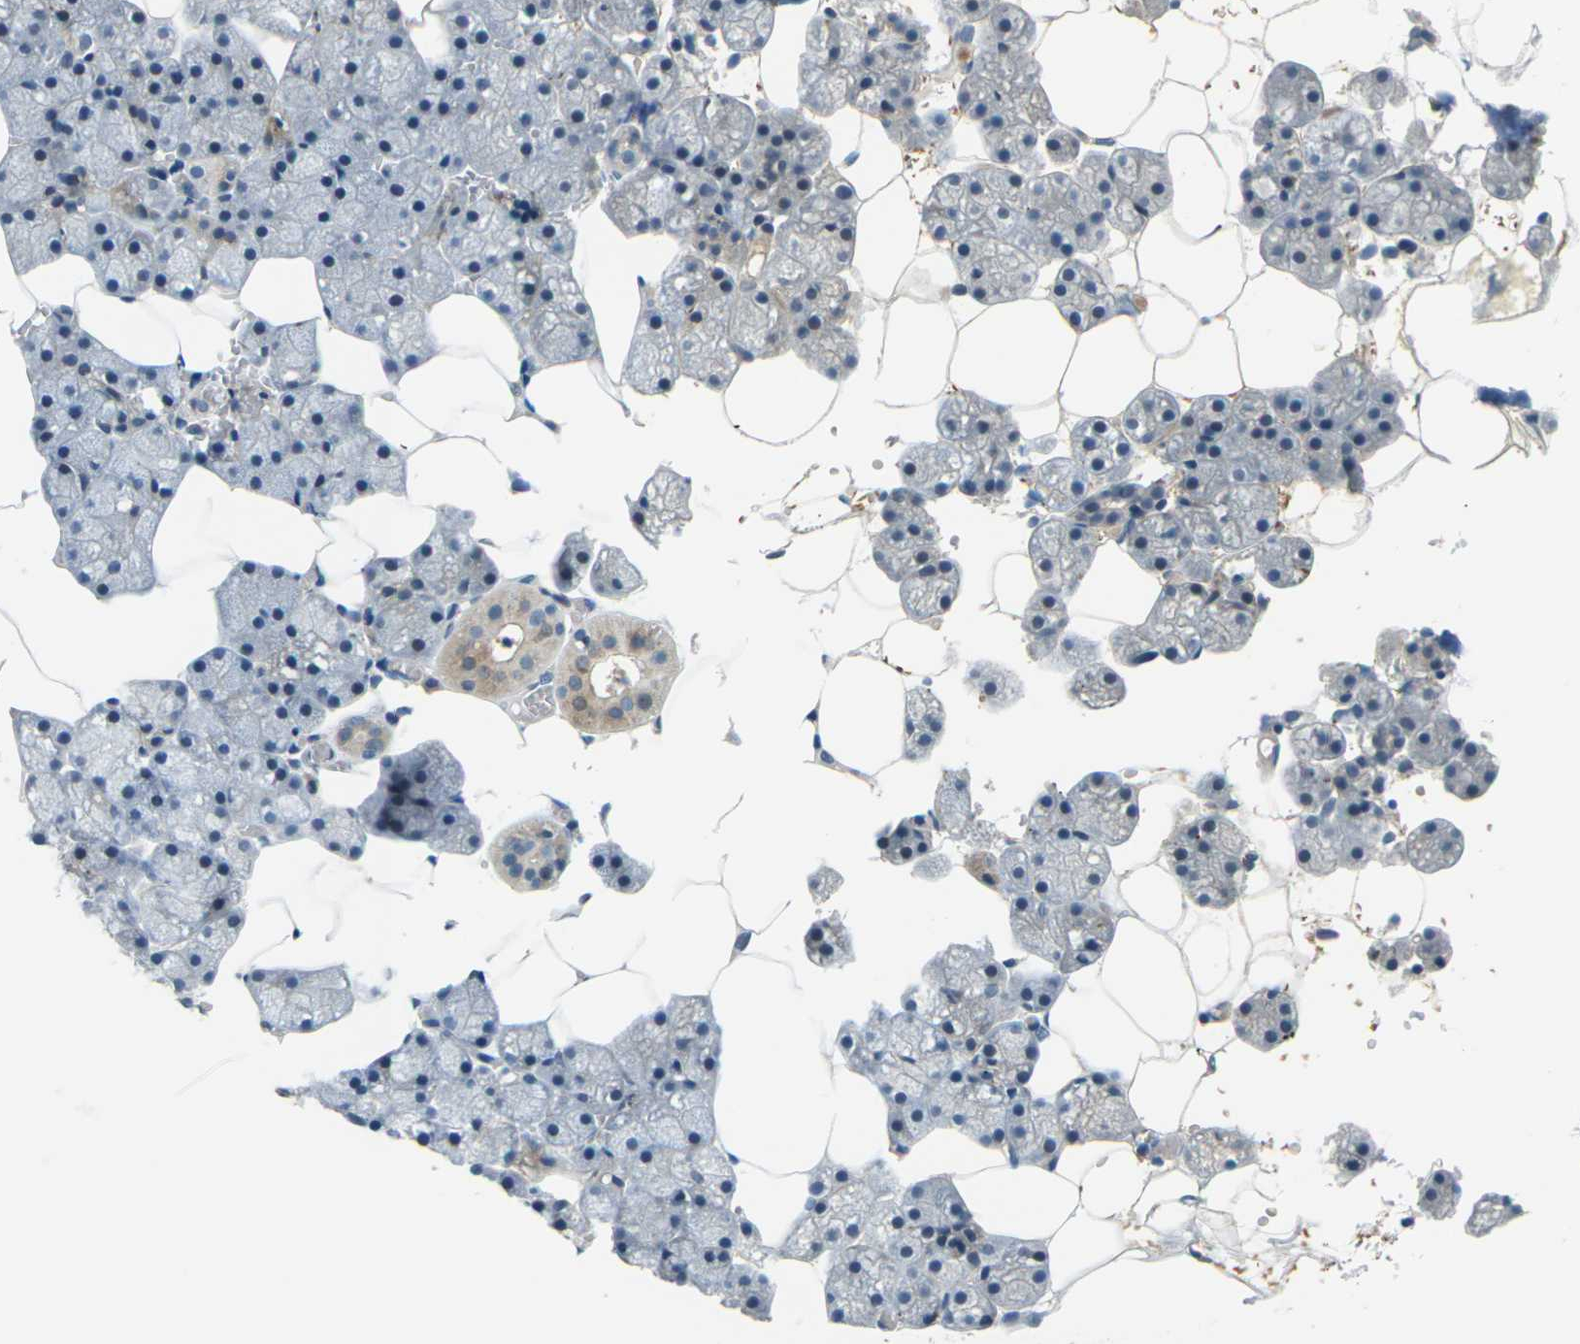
{"staining": {"intensity": "weak", "quantity": "25%-75%", "location": "cytoplasmic/membranous"}, "tissue": "salivary gland", "cell_type": "Glandular cells", "image_type": "normal", "snomed": [{"axis": "morphology", "description": "Normal tissue, NOS"}, {"axis": "topography", "description": "Salivary gland"}], "caption": "Protein staining of benign salivary gland shows weak cytoplasmic/membranous expression in approximately 25%-75% of glandular cells. The staining is performed using DAB brown chromogen to label protein expression. The nuclei are counter-stained blue using hematoxylin.", "gene": "SLC13A3", "patient": {"sex": "male", "age": 62}}